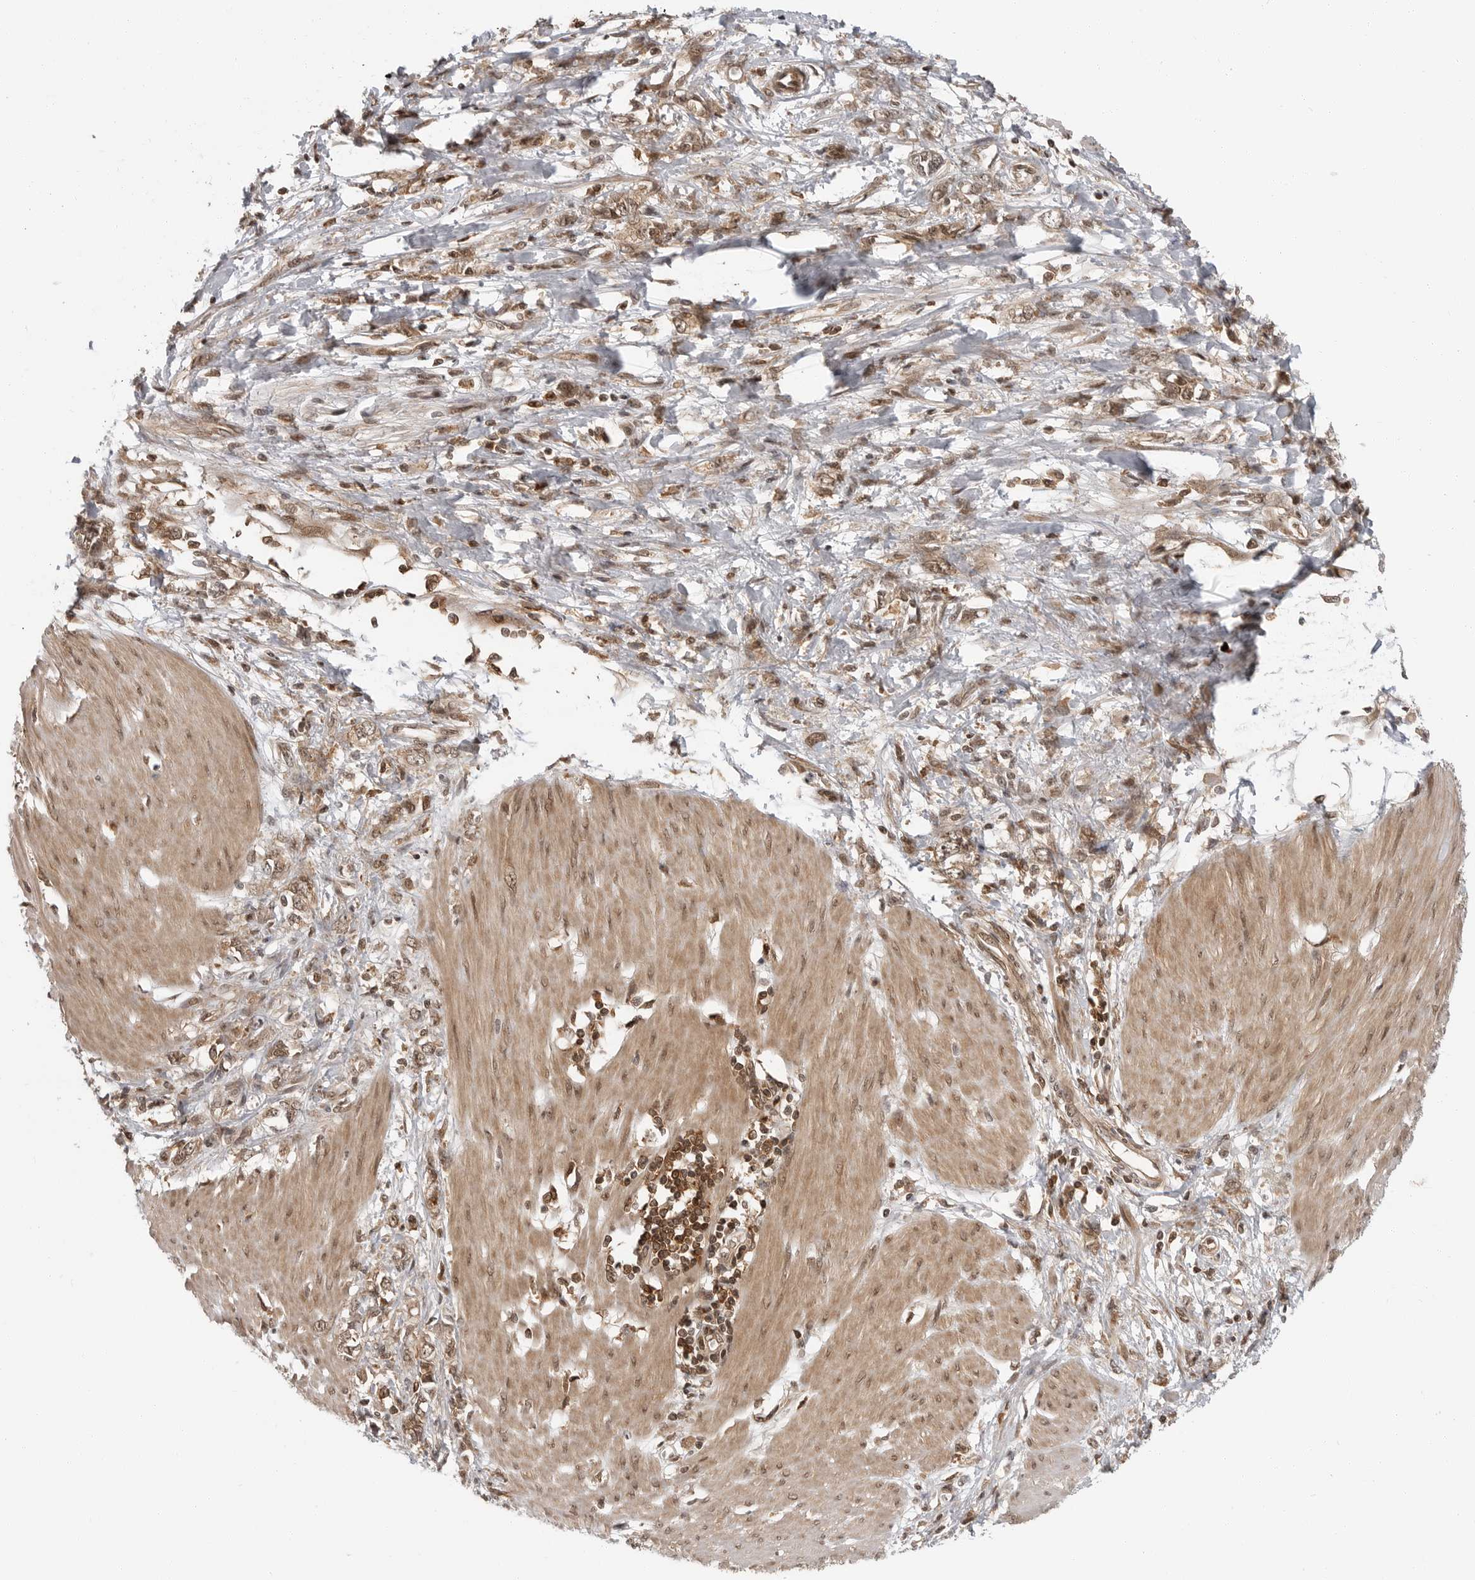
{"staining": {"intensity": "moderate", "quantity": ">75%", "location": "cytoplasmic/membranous,nuclear"}, "tissue": "stomach cancer", "cell_type": "Tumor cells", "image_type": "cancer", "snomed": [{"axis": "morphology", "description": "Adenocarcinoma, NOS"}, {"axis": "topography", "description": "Stomach"}], "caption": "Moderate cytoplasmic/membranous and nuclear positivity for a protein is seen in approximately >75% of tumor cells of stomach adenocarcinoma using immunohistochemistry.", "gene": "SZRD1", "patient": {"sex": "female", "age": 76}}